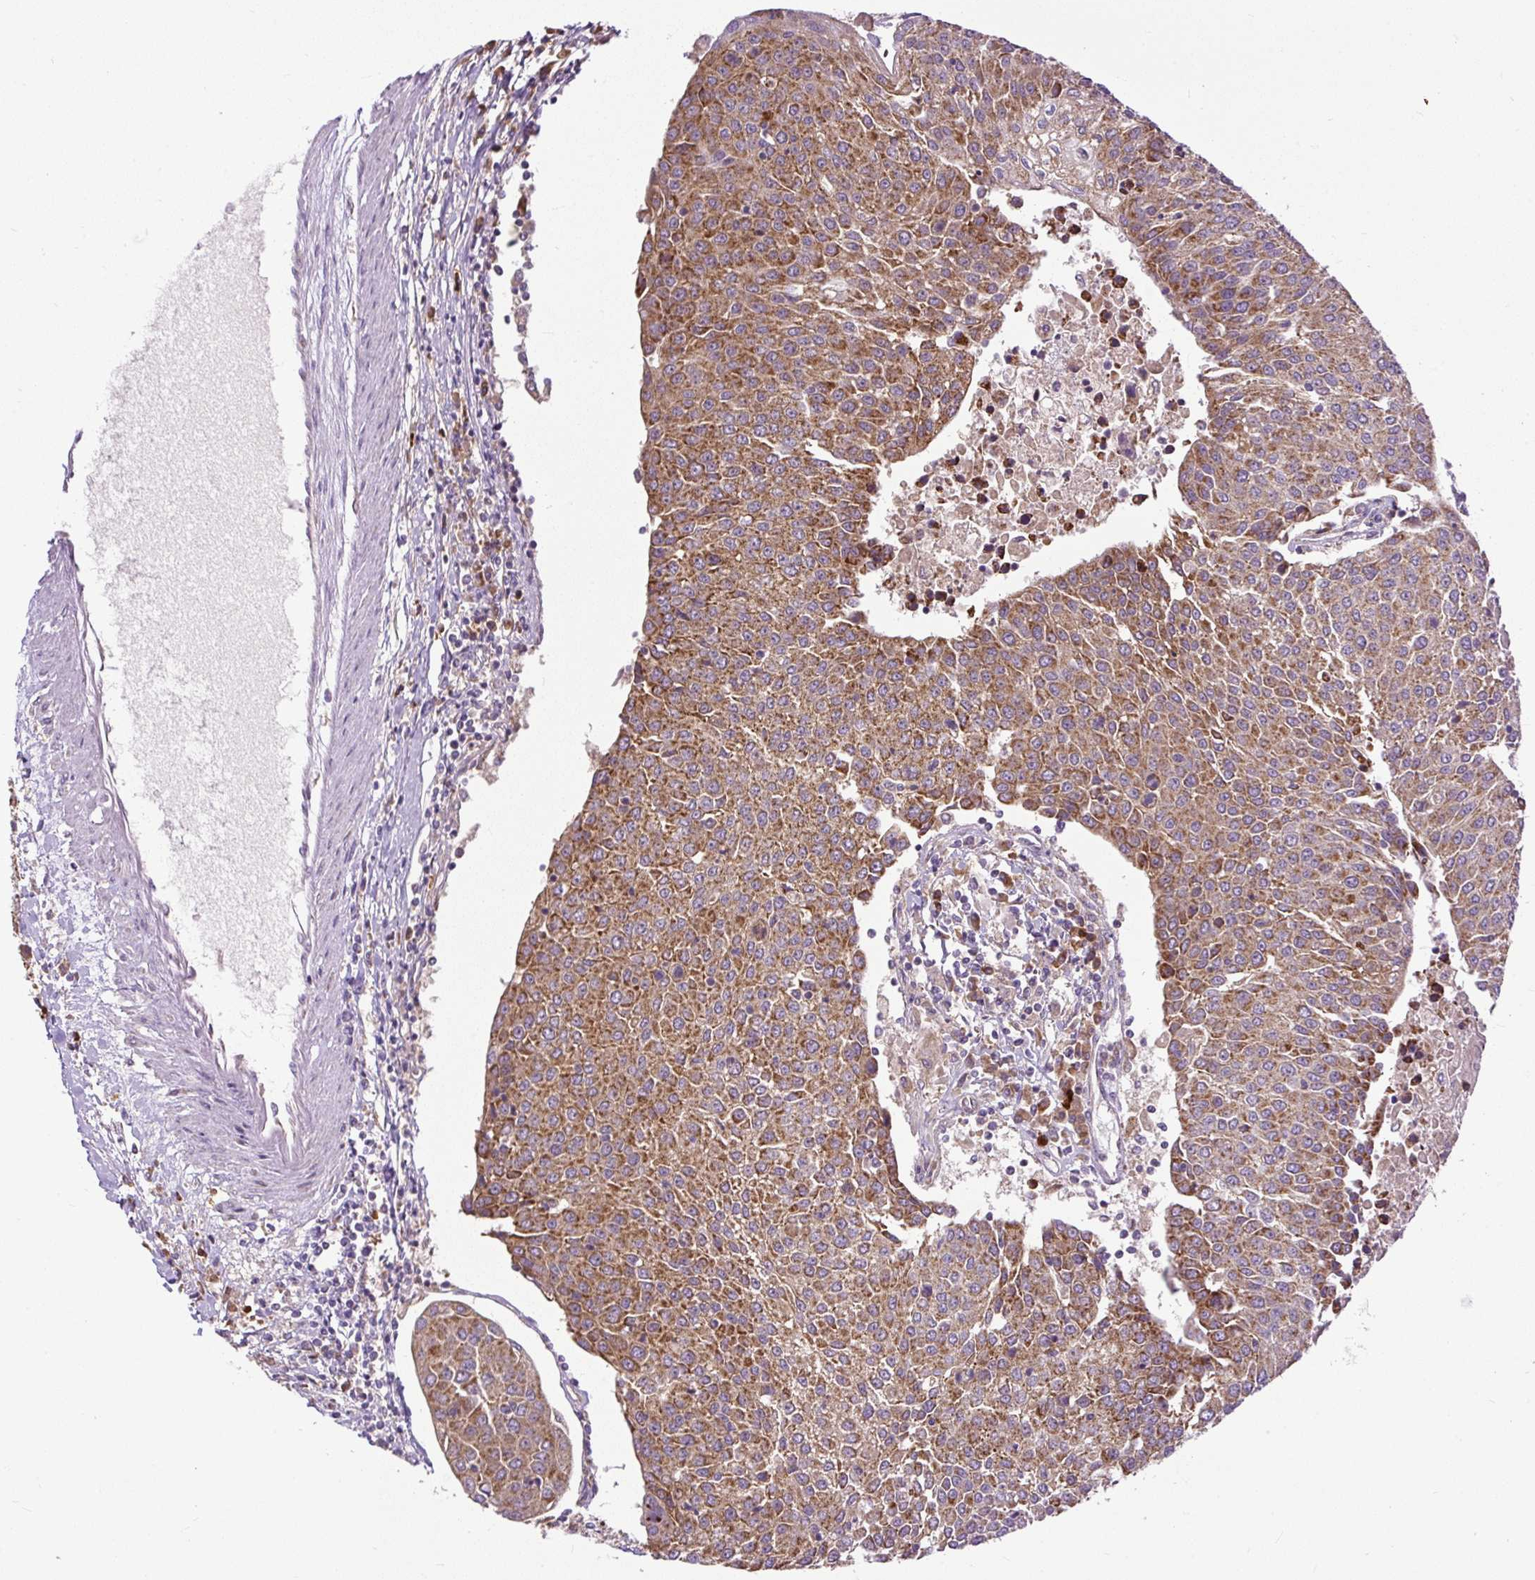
{"staining": {"intensity": "moderate", "quantity": ">75%", "location": "cytoplasmic/membranous"}, "tissue": "urothelial cancer", "cell_type": "Tumor cells", "image_type": "cancer", "snomed": [{"axis": "morphology", "description": "Urothelial carcinoma, High grade"}, {"axis": "topography", "description": "Urinary bladder"}], "caption": "Immunohistochemical staining of urothelial cancer shows medium levels of moderate cytoplasmic/membranous positivity in approximately >75% of tumor cells.", "gene": "TM2D3", "patient": {"sex": "female", "age": 85}}